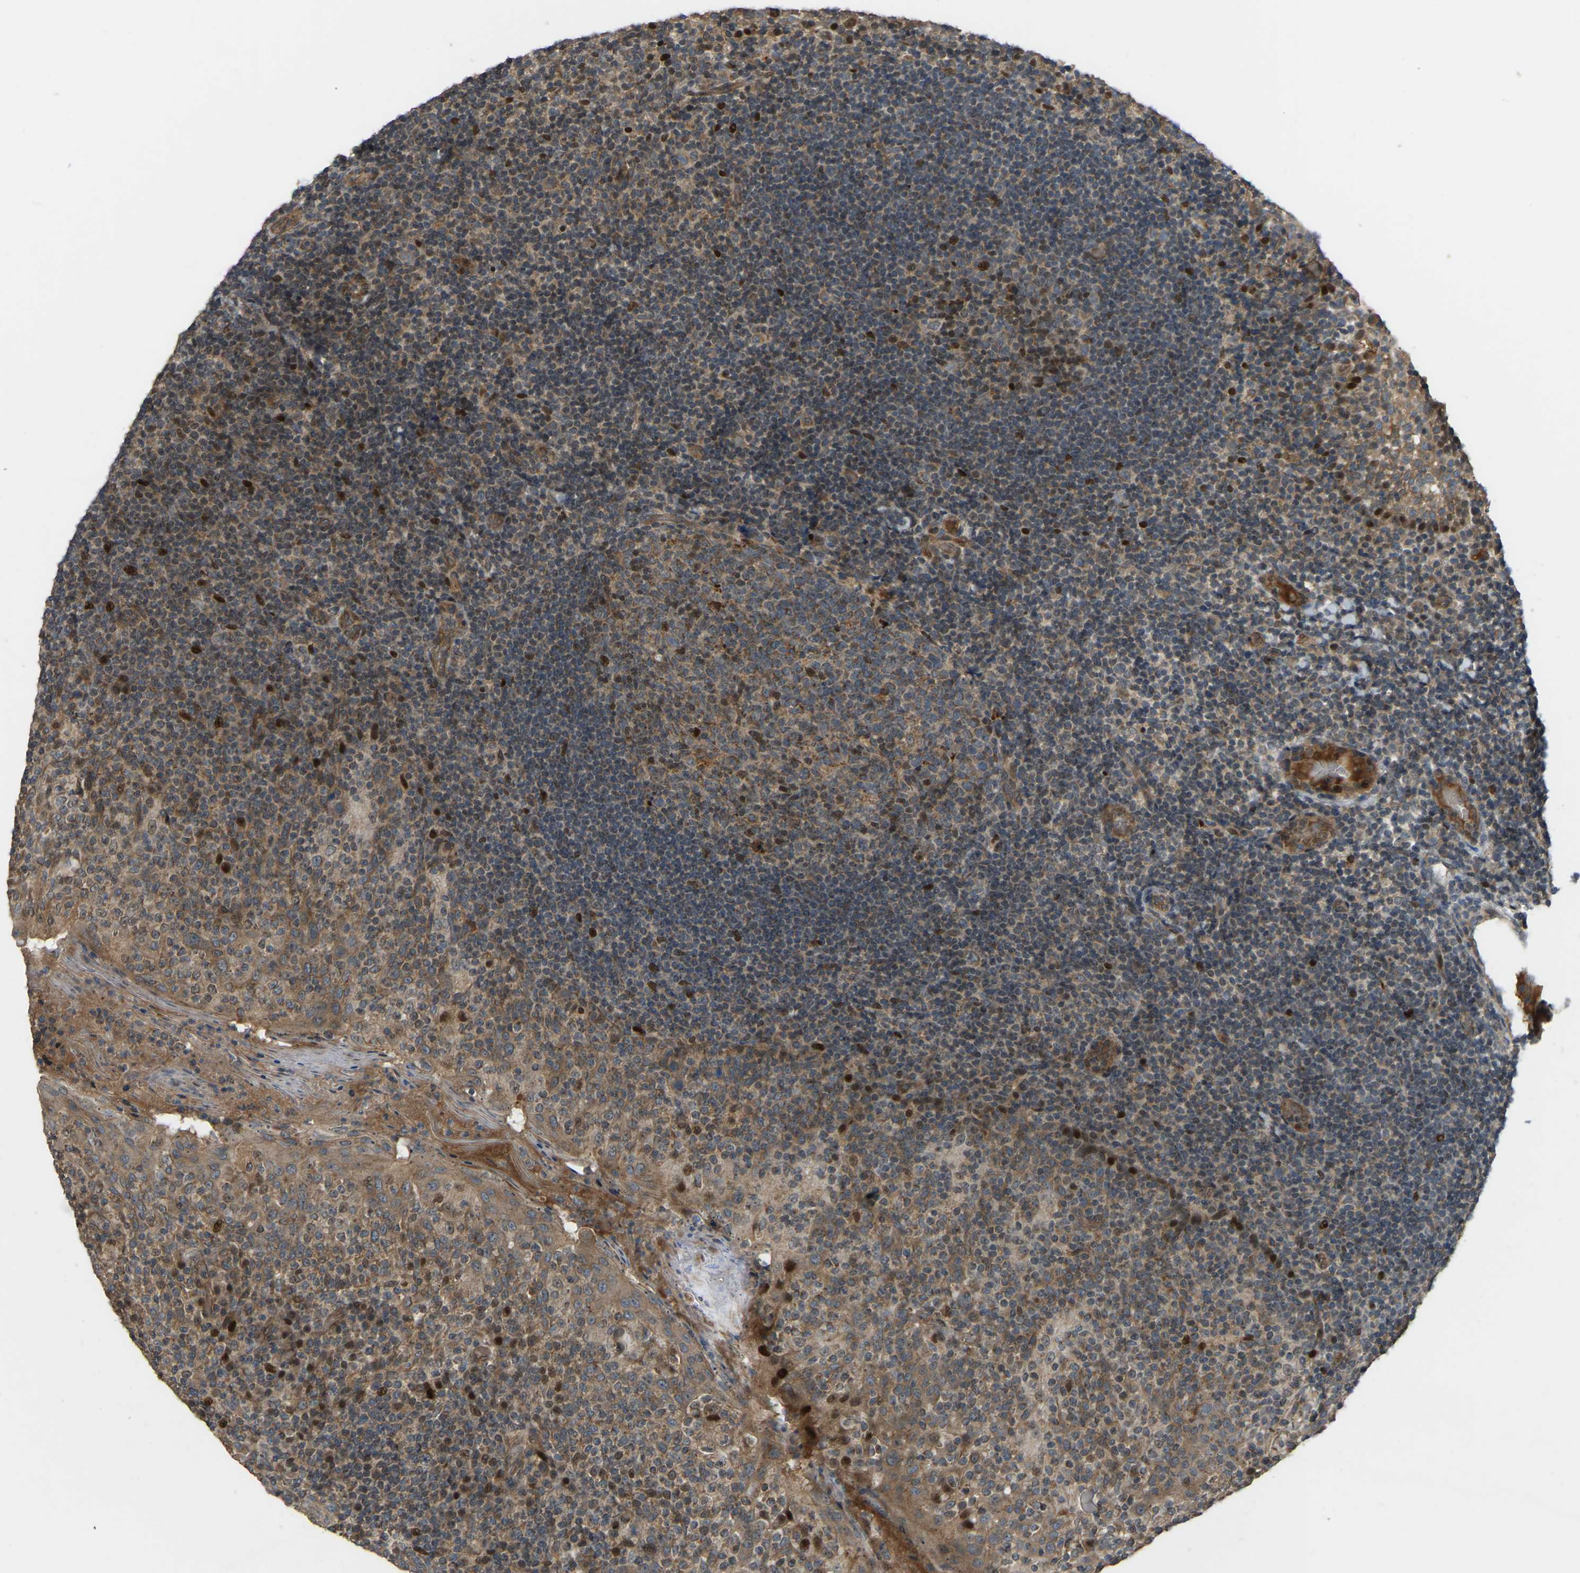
{"staining": {"intensity": "moderate", "quantity": ">75%", "location": "cytoplasmic/membranous"}, "tissue": "tonsil", "cell_type": "Germinal center cells", "image_type": "normal", "snomed": [{"axis": "morphology", "description": "Normal tissue, NOS"}, {"axis": "topography", "description": "Tonsil"}], "caption": "Germinal center cells demonstrate medium levels of moderate cytoplasmic/membranous positivity in approximately >75% of cells in unremarkable human tonsil.", "gene": "C21orf91", "patient": {"sex": "female", "age": 19}}